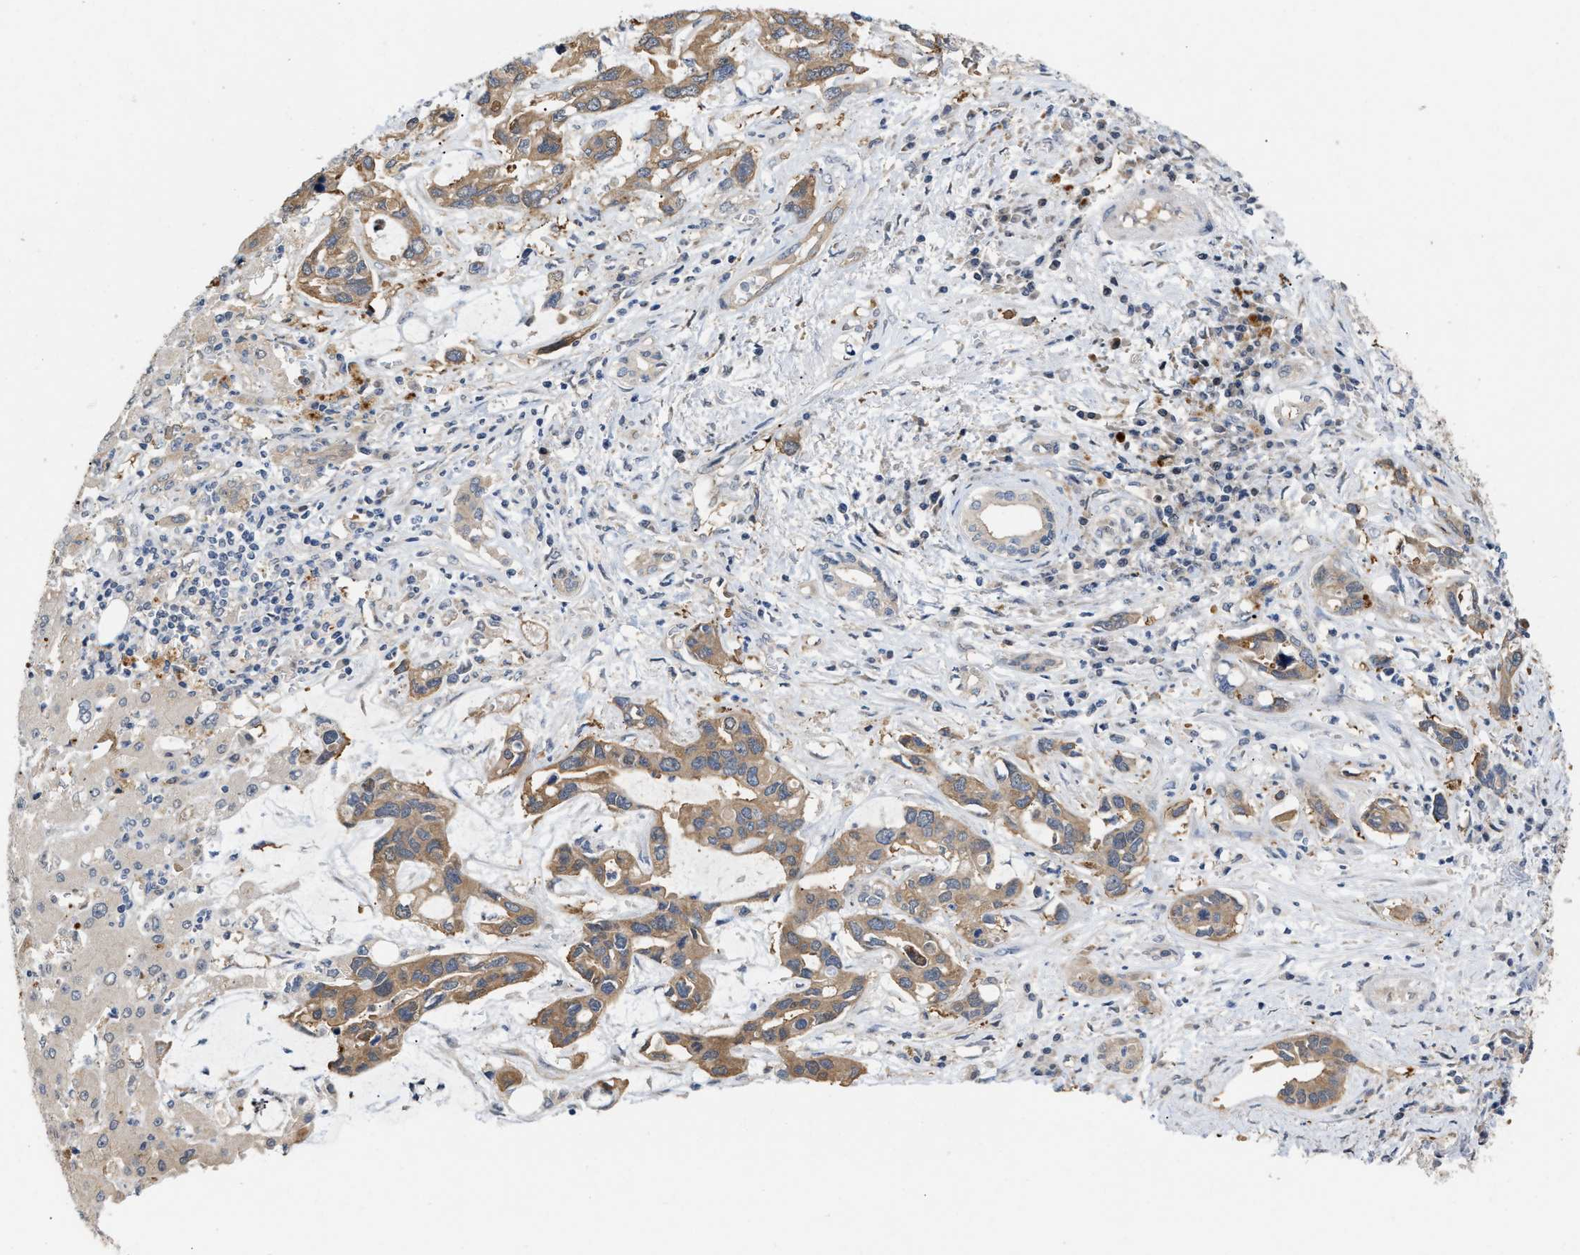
{"staining": {"intensity": "moderate", "quantity": ">75%", "location": "cytoplasmic/membranous"}, "tissue": "liver cancer", "cell_type": "Tumor cells", "image_type": "cancer", "snomed": [{"axis": "morphology", "description": "Cholangiocarcinoma"}, {"axis": "topography", "description": "Liver"}], "caption": "Human liver cancer stained with a brown dye displays moderate cytoplasmic/membranous positive staining in approximately >75% of tumor cells.", "gene": "CSNK1A1", "patient": {"sex": "female", "age": 65}}